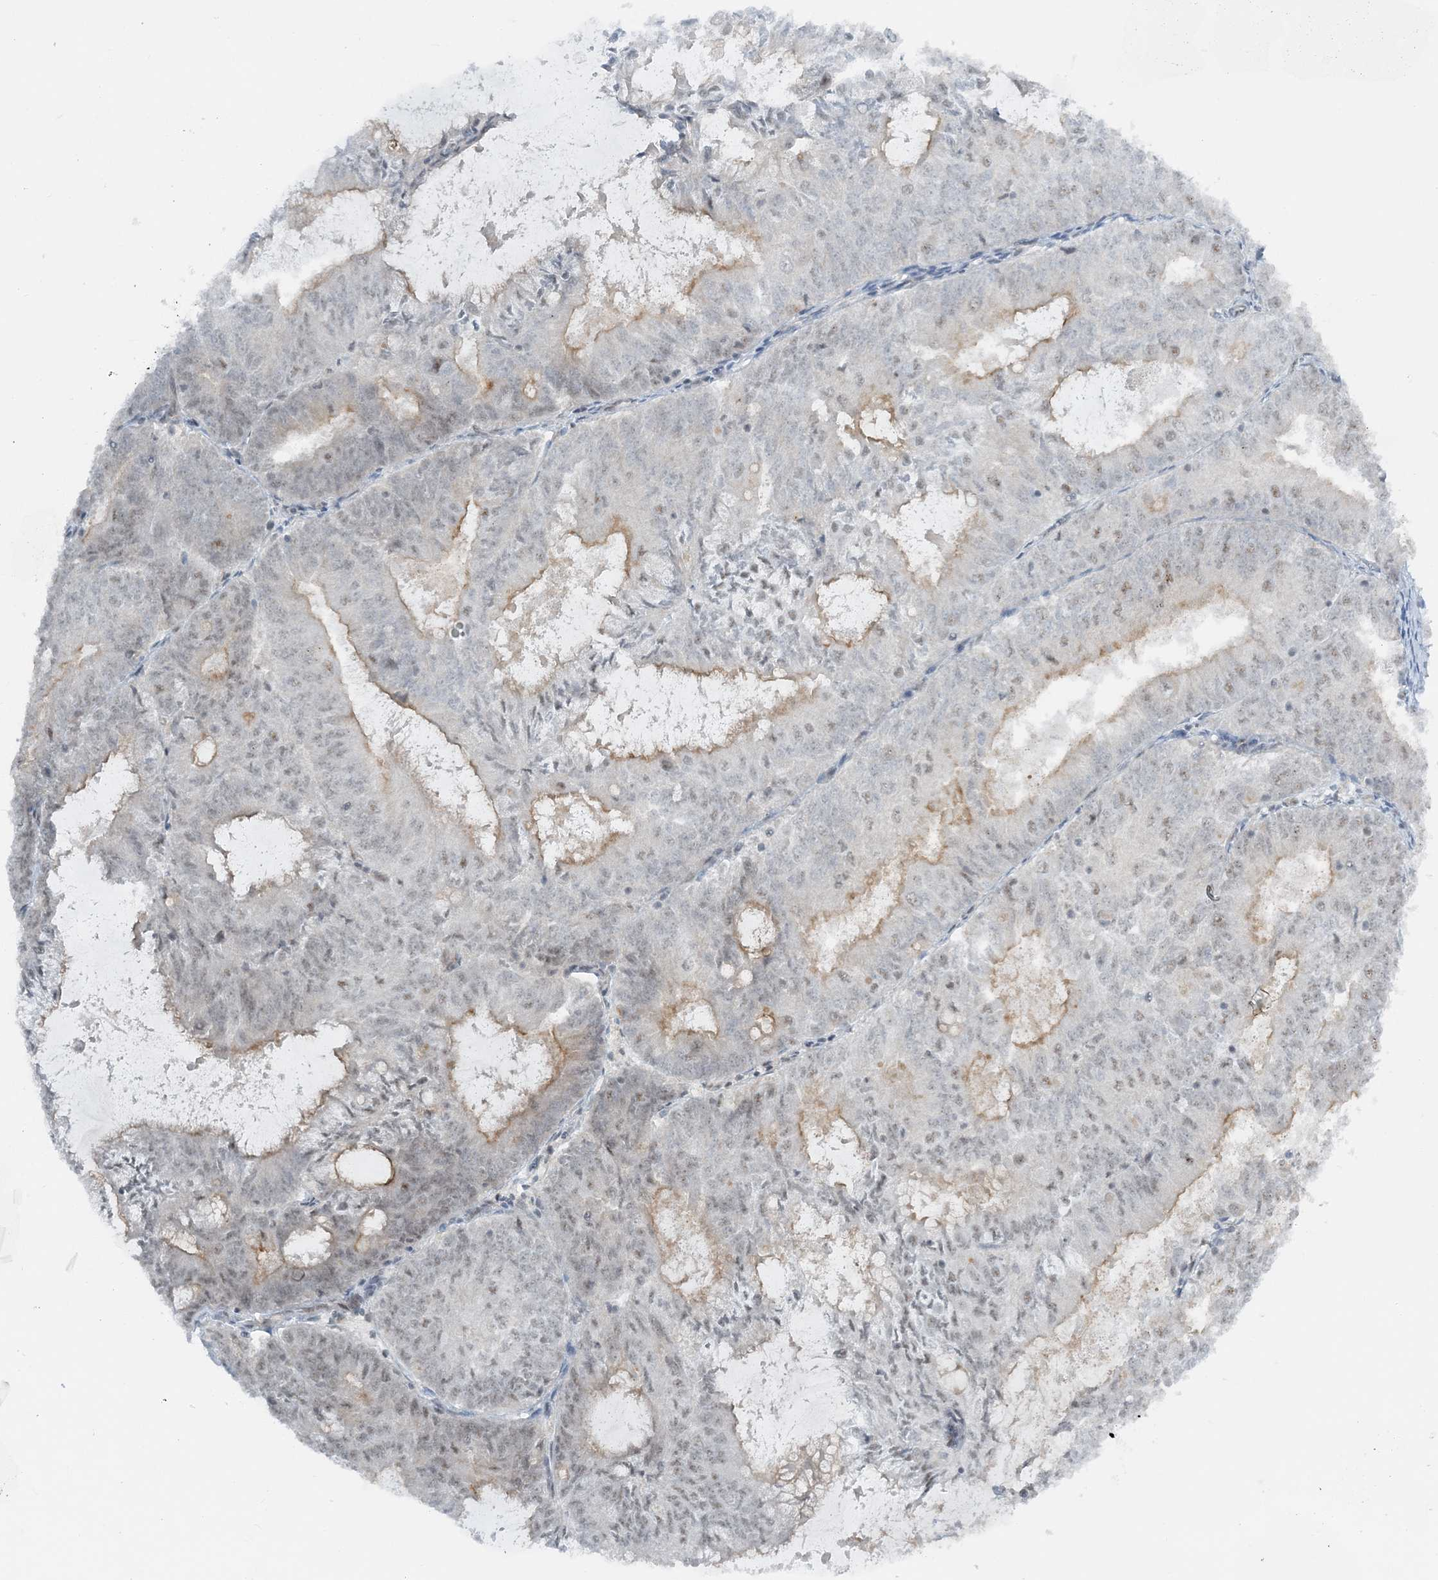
{"staining": {"intensity": "moderate", "quantity": "<25%", "location": "cytoplasmic/membranous"}, "tissue": "endometrial cancer", "cell_type": "Tumor cells", "image_type": "cancer", "snomed": [{"axis": "morphology", "description": "Adenocarcinoma, NOS"}, {"axis": "topography", "description": "Endometrium"}], "caption": "Immunohistochemistry (DAB) staining of human endometrial adenocarcinoma demonstrates moderate cytoplasmic/membranous protein staining in approximately <25% of tumor cells.", "gene": "ATP11A", "patient": {"sex": "female", "age": 57}}